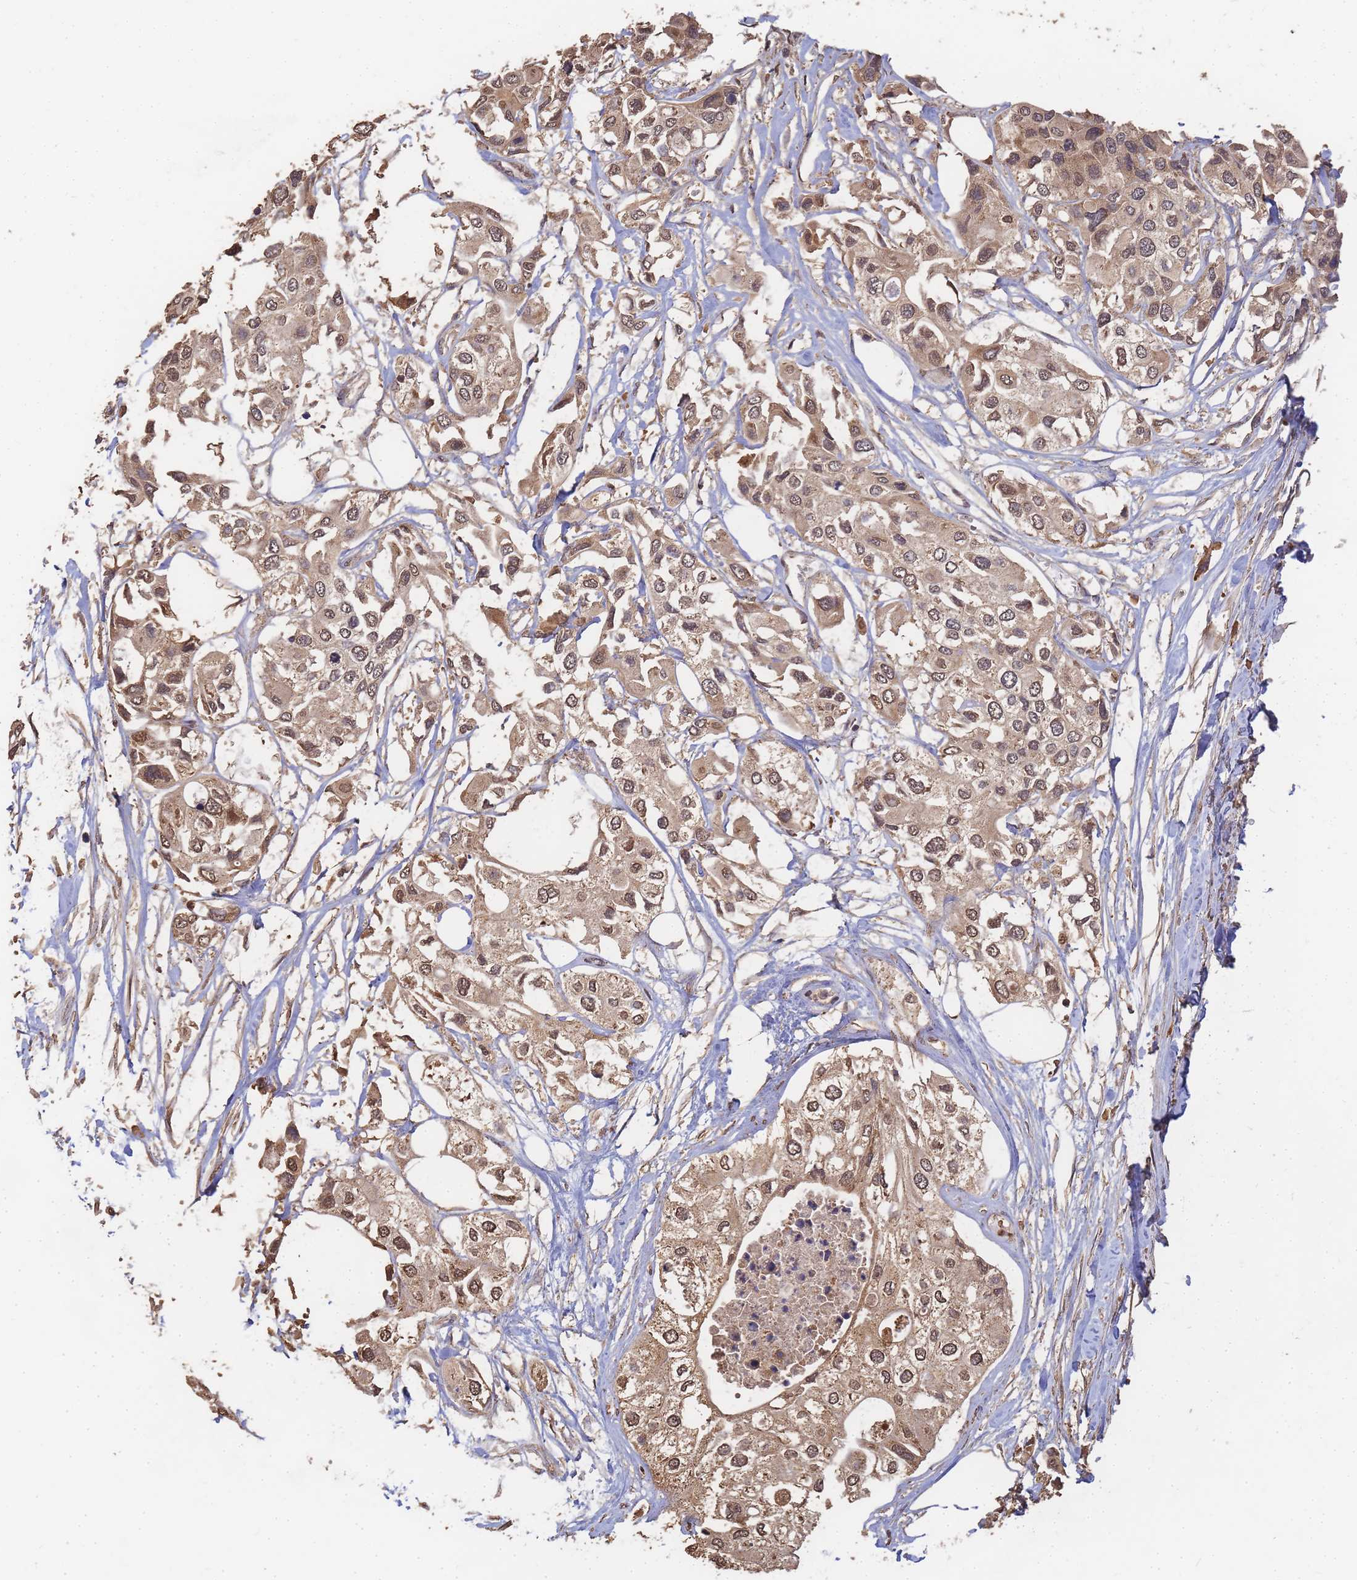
{"staining": {"intensity": "moderate", "quantity": ">75%", "location": "cytoplasmic/membranous,nuclear"}, "tissue": "urothelial cancer", "cell_type": "Tumor cells", "image_type": "cancer", "snomed": [{"axis": "morphology", "description": "Urothelial carcinoma, High grade"}, {"axis": "topography", "description": "Urinary bladder"}], "caption": "A medium amount of moderate cytoplasmic/membranous and nuclear positivity is identified in approximately >75% of tumor cells in urothelial cancer tissue.", "gene": "ALKBH1", "patient": {"sex": "male", "age": 64}}